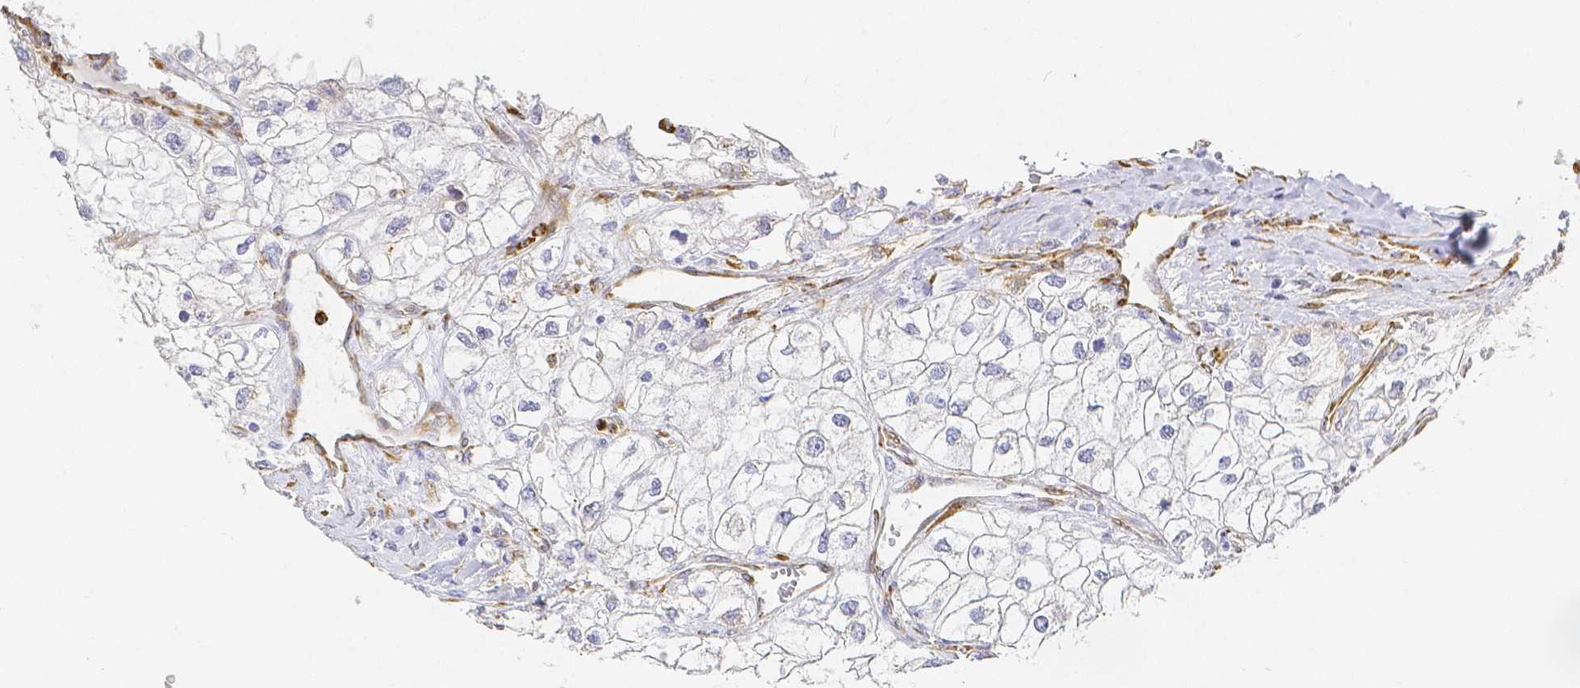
{"staining": {"intensity": "negative", "quantity": "none", "location": "none"}, "tissue": "renal cancer", "cell_type": "Tumor cells", "image_type": "cancer", "snomed": [{"axis": "morphology", "description": "Adenocarcinoma, NOS"}, {"axis": "topography", "description": "Kidney"}], "caption": "Tumor cells show no significant expression in adenocarcinoma (renal).", "gene": "SMURF1", "patient": {"sex": "male", "age": 59}}